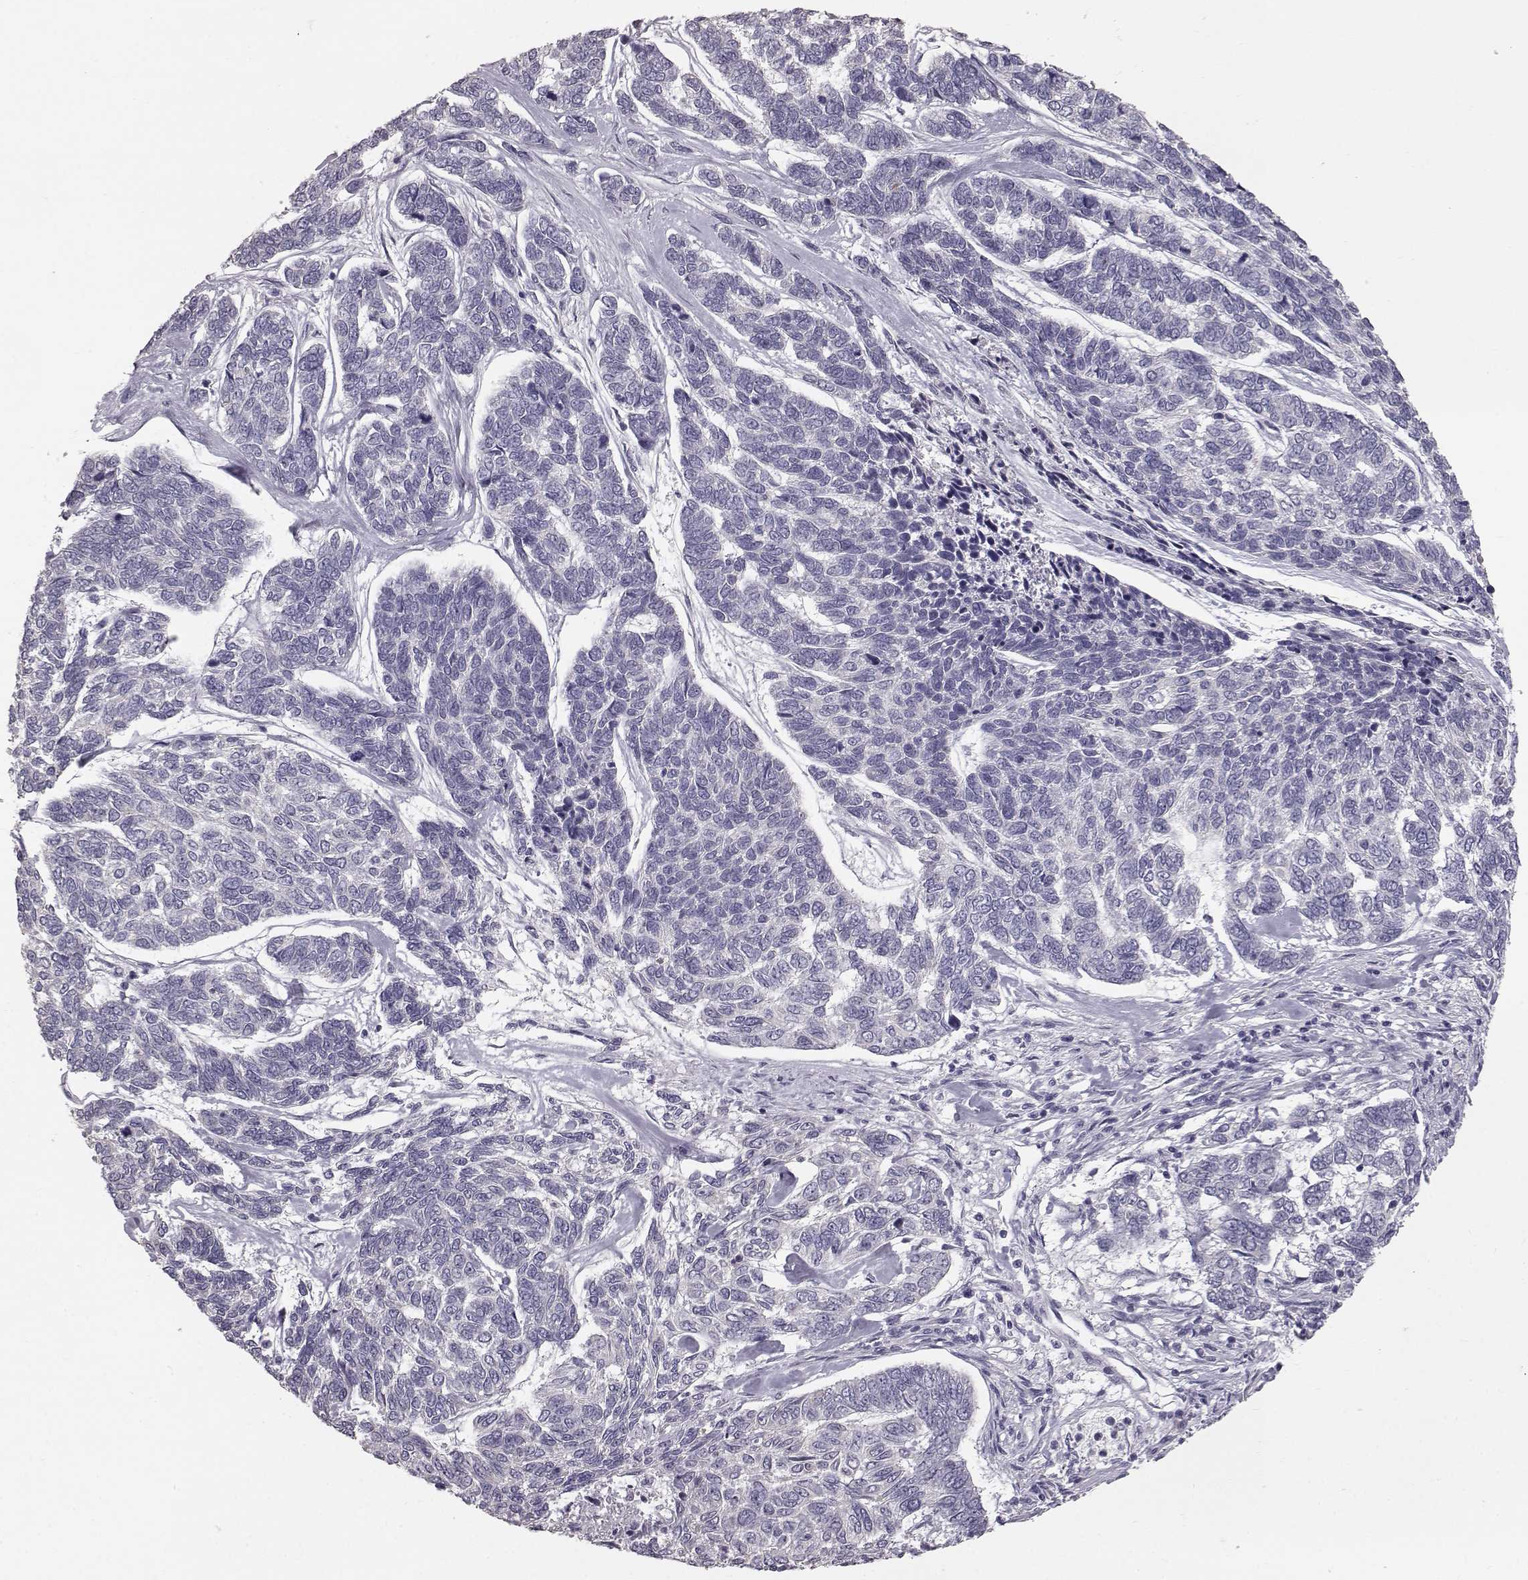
{"staining": {"intensity": "negative", "quantity": "none", "location": "none"}, "tissue": "skin cancer", "cell_type": "Tumor cells", "image_type": "cancer", "snomed": [{"axis": "morphology", "description": "Basal cell carcinoma"}, {"axis": "topography", "description": "Skin"}], "caption": "This image is of skin cancer stained with IHC to label a protein in brown with the nuclei are counter-stained blue. There is no expression in tumor cells. Nuclei are stained in blue.", "gene": "KRT33A", "patient": {"sex": "female", "age": 65}}